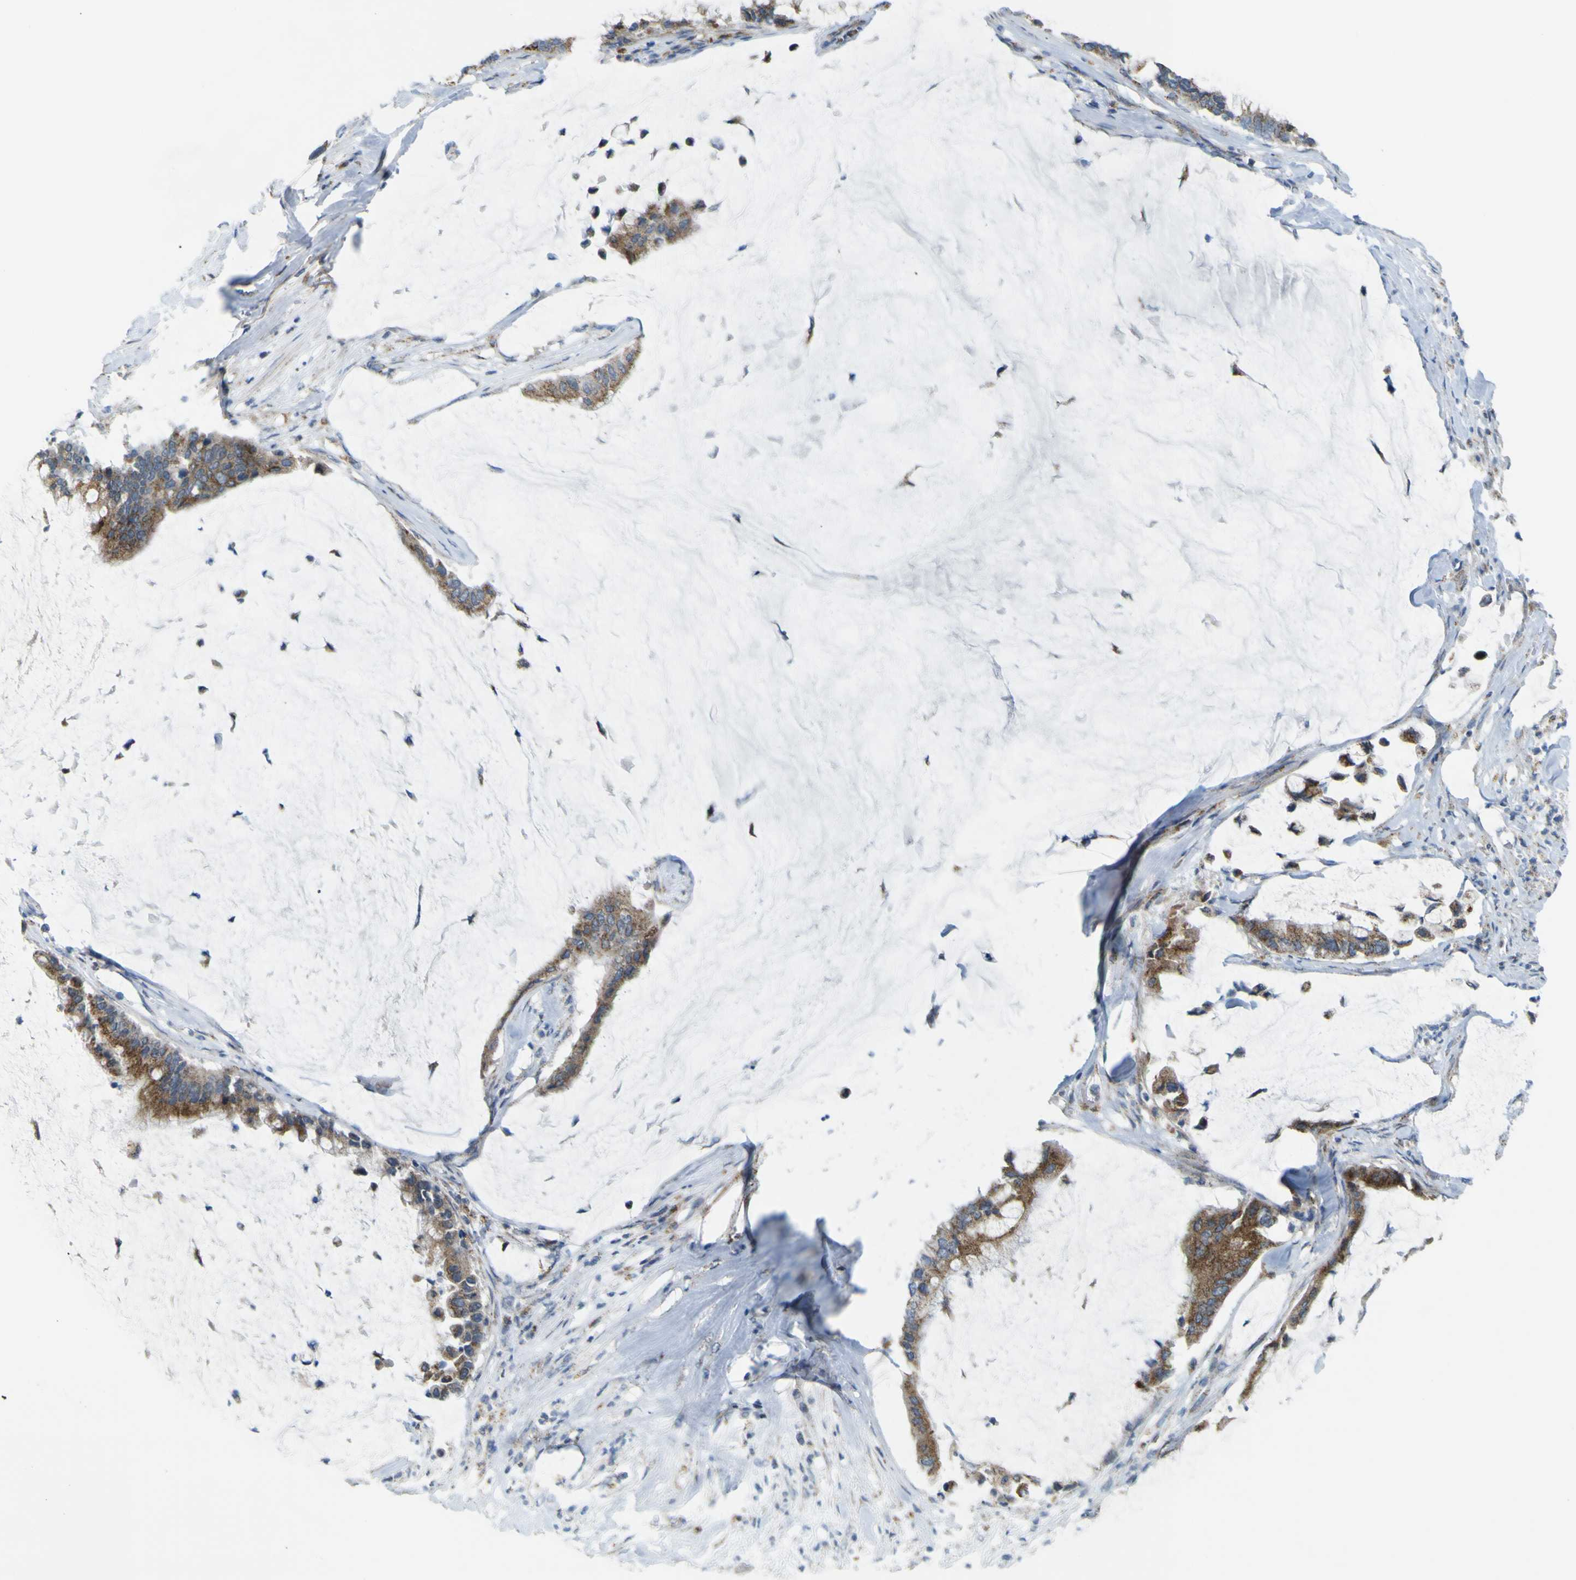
{"staining": {"intensity": "moderate", "quantity": ">75%", "location": "cytoplasmic/membranous"}, "tissue": "pancreatic cancer", "cell_type": "Tumor cells", "image_type": "cancer", "snomed": [{"axis": "morphology", "description": "Adenocarcinoma, NOS"}, {"axis": "topography", "description": "Pancreas"}], "caption": "IHC (DAB (3,3'-diaminobenzidine)) staining of human pancreatic cancer (adenocarcinoma) shows moderate cytoplasmic/membranous protein positivity in approximately >75% of tumor cells.", "gene": "ACBD5", "patient": {"sex": "male", "age": 41}}